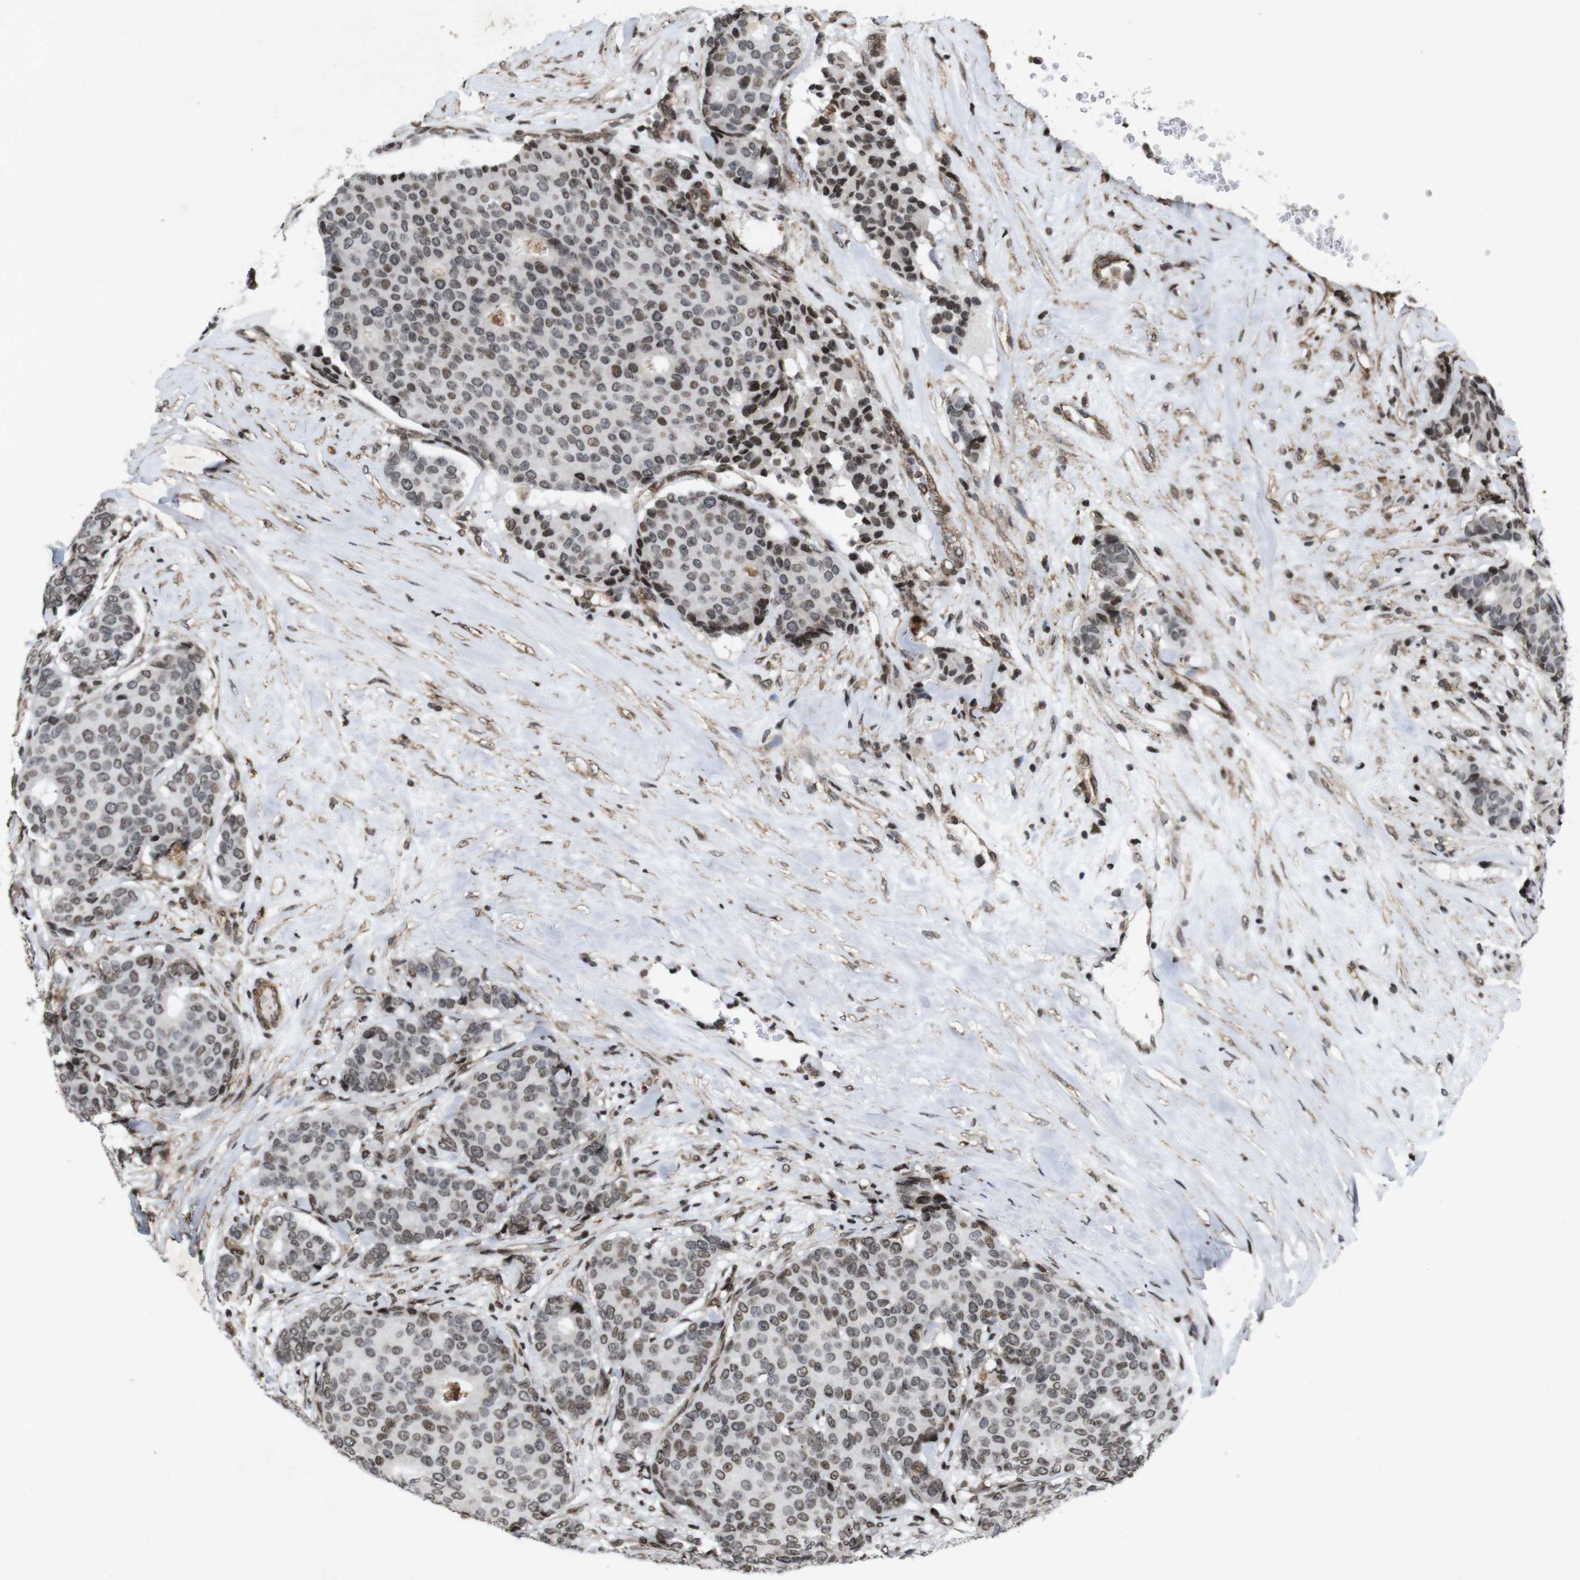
{"staining": {"intensity": "moderate", "quantity": "25%-75%", "location": "nuclear"}, "tissue": "breast cancer", "cell_type": "Tumor cells", "image_type": "cancer", "snomed": [{"axis": "morphology", "description": "Duct carcinoma"}, {"axis": "topography", "description": "Breast"}], "caption": "This photomicrograph shows immunohistochemistry staining of breast invasive ductal carcinoma, with medium moderate nuclear staining in approximately 25%-75% of tumor cells.", "gene": "MAGEH1", "patient": {"sex": "female", "age": 75}}